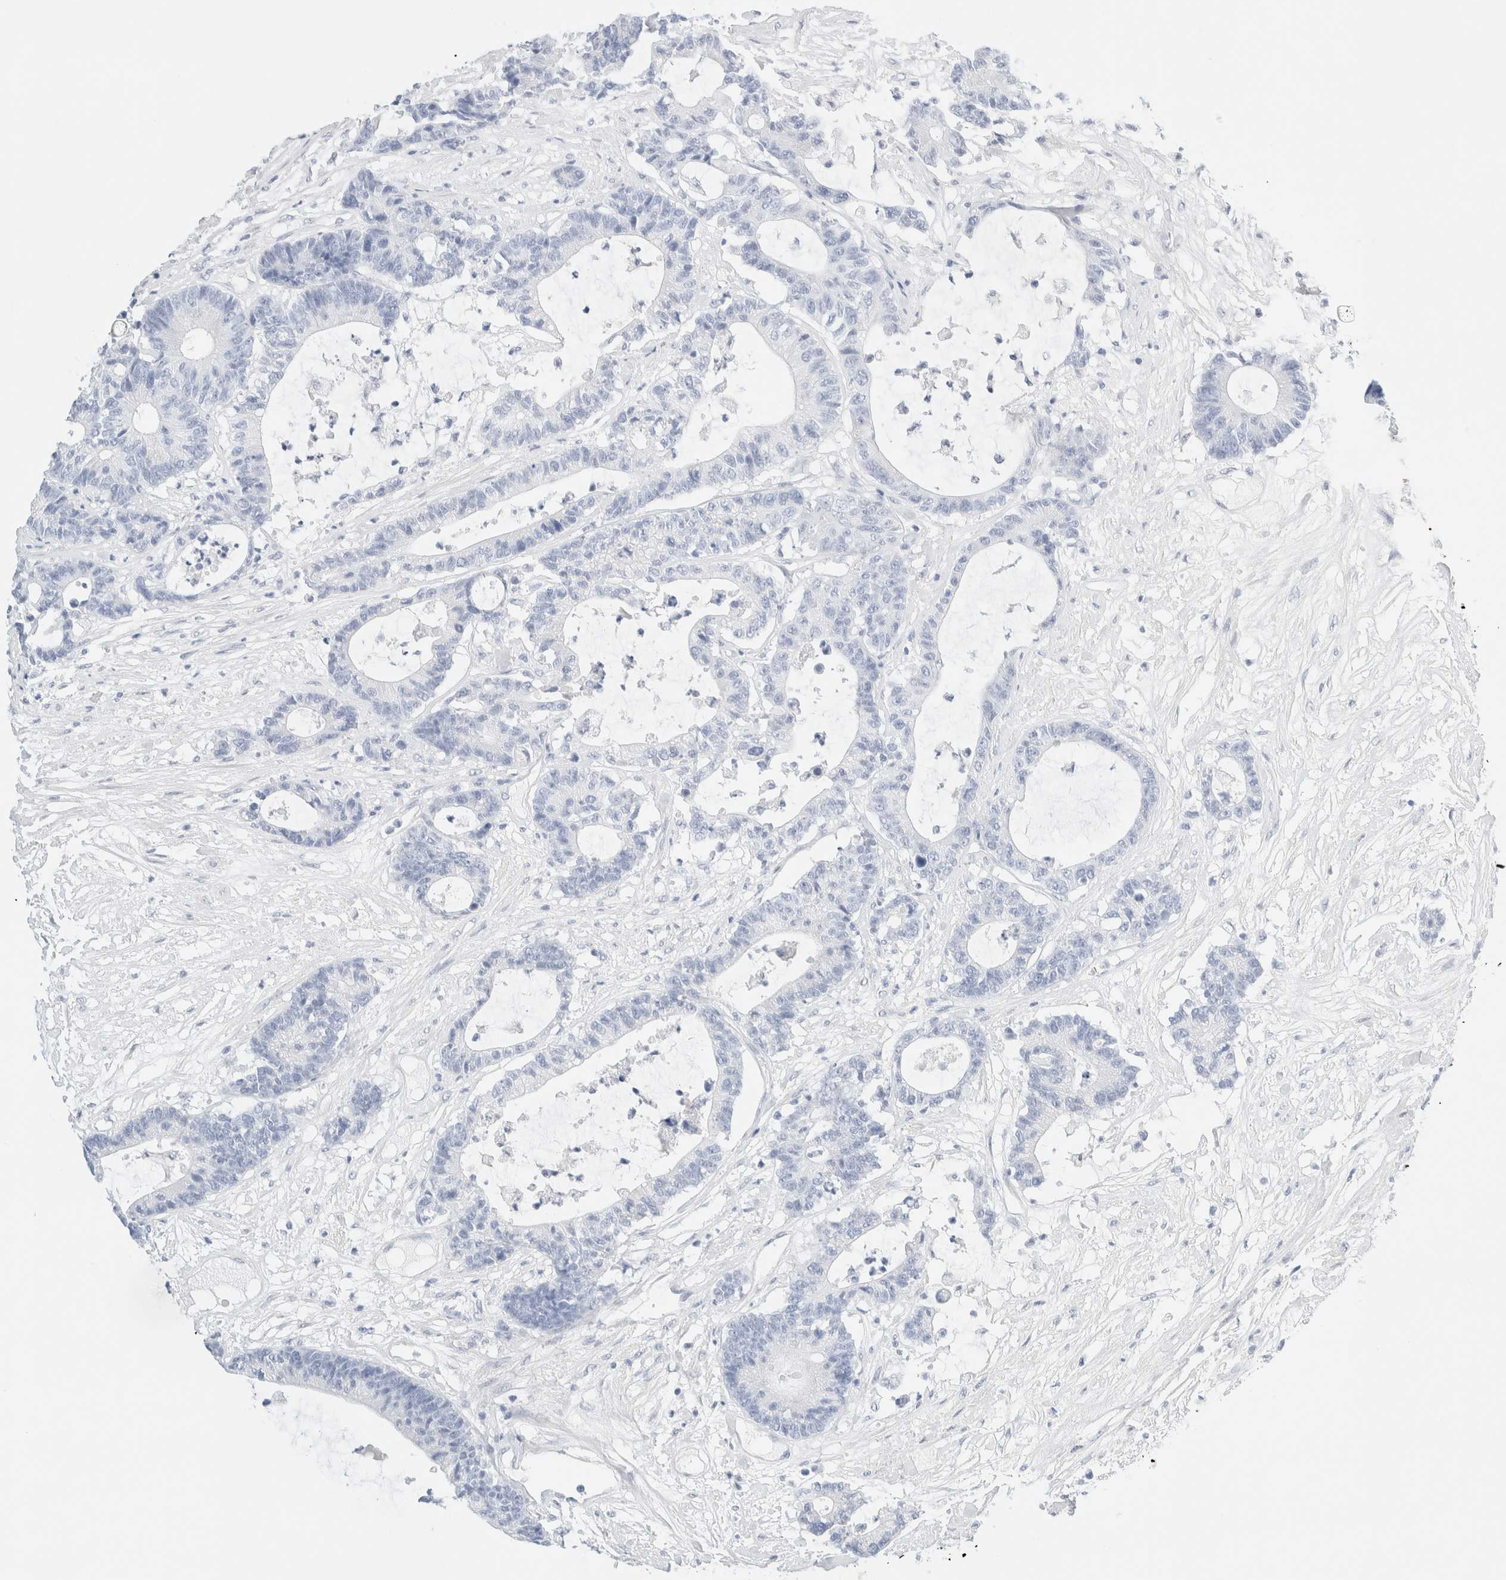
{"staining": {"intensity": "negative", "quantity": "none", "location": "none"}, "tissue": "colorectal cancer", "cell_type": "Tumor cells", "image_type": "cancer", "snomed": [{"axis": "morphology", "description": "Adenocarcinoma, NOS"}, {"axis": "topography", "description": "Colon"}], "caption": "Immunohistochemical staining of colorectal cancer (adenocarcinoma) demonstrates no significant staining in tumor cells.", "gene": "DPYS", "patient": {"sex": "female", "age": 84}}